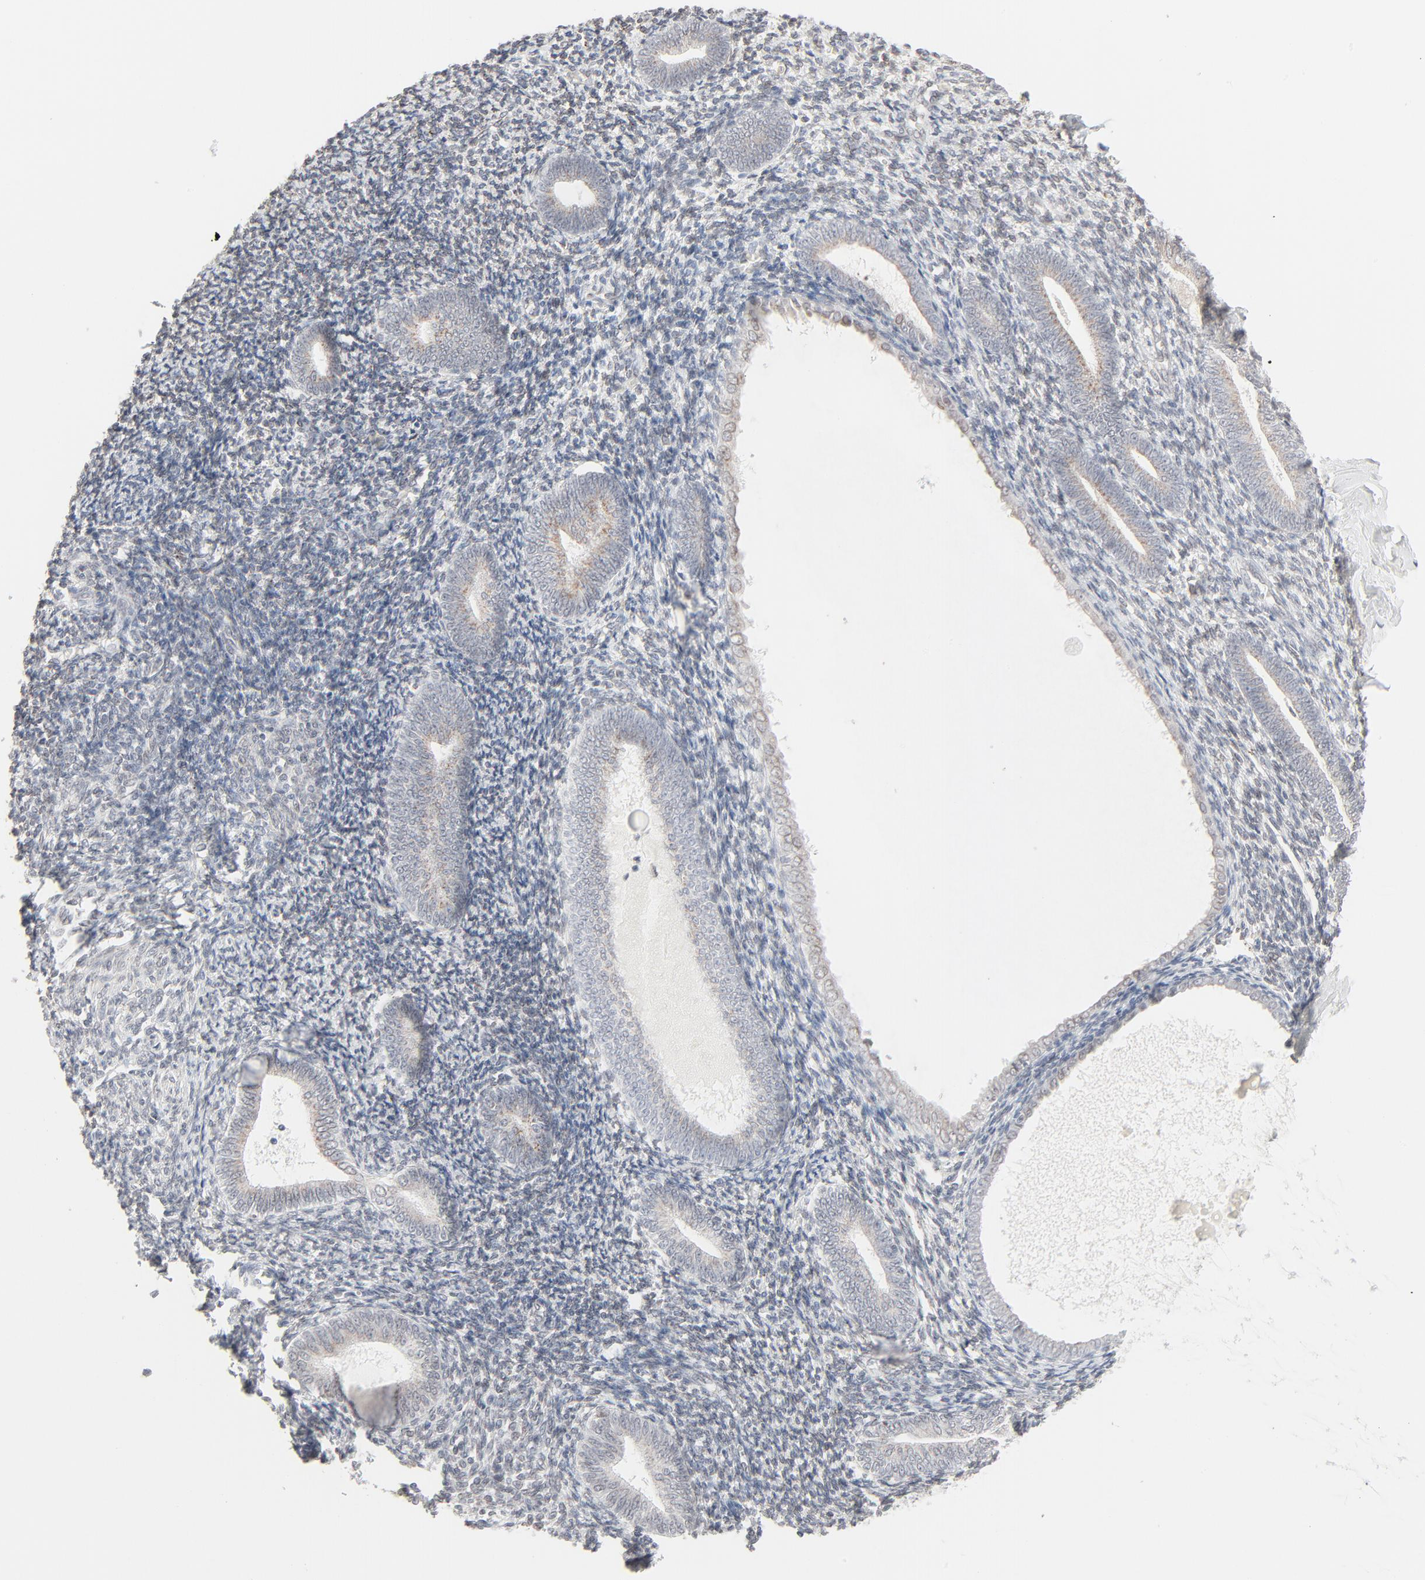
{"staining": {"intensity": "negative", "quantity": "none", "location": "none"}, "tissue": "endometrium", "cell_type": "Cells in endometrial stroma", "image_type": "normal", "snomed": [{"axis": "morphology", "description": "Normal tissue, NOS"}, {"axis": "topography", "description": "Endometrium"}], "caption": "Unremarkable endometrium was stained to show a protein in brown. There is no significant staining in cells in endometrial stroma. (DAB (3,3'-diaminobenzidine) IHC with hematoxylin counter stain).", "gene": "MAD1L1", "patient": {"sex": "female", "age": 57}}